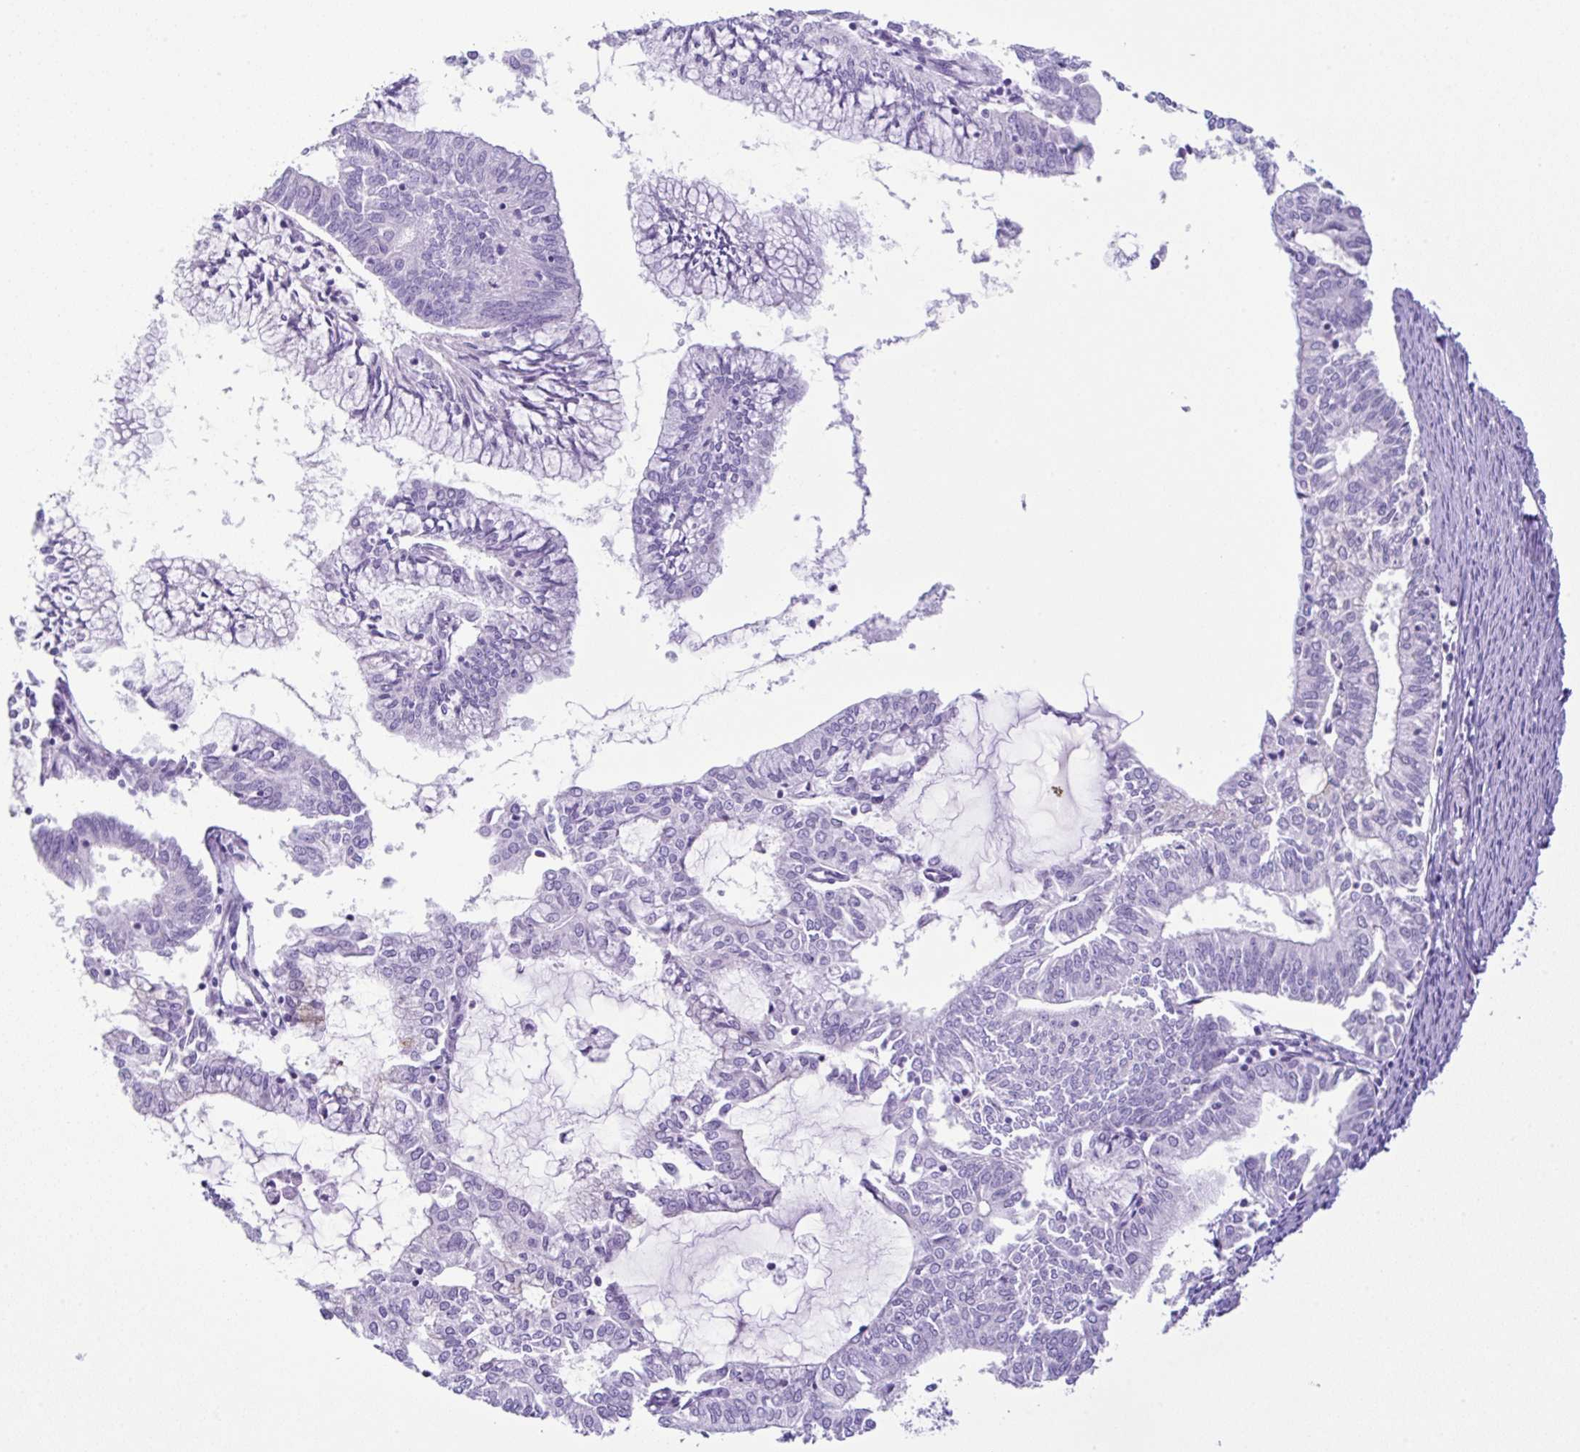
{"staining": {"intensity": "negative", "quantity": "none", "location": "none"}, "tissue": "endometrial cancer", "cell_type": "Tumor cells", "image_type": "cancer", "snomed": [{"axis": "morphology", "description": "Adenocarcinoma, NOS"}, {"axis": "topography", "description": "Endometrium"}], "caption": "High power microscopy histopathology image of an immunohistochemistry (IHC) image of adenocarcinoma (endometrial), revealing no significant positivity in tumor cells. Nuclei are stained in blue.", "gene": "RRM2", "patient": {"sex": "female", "age": 61}}